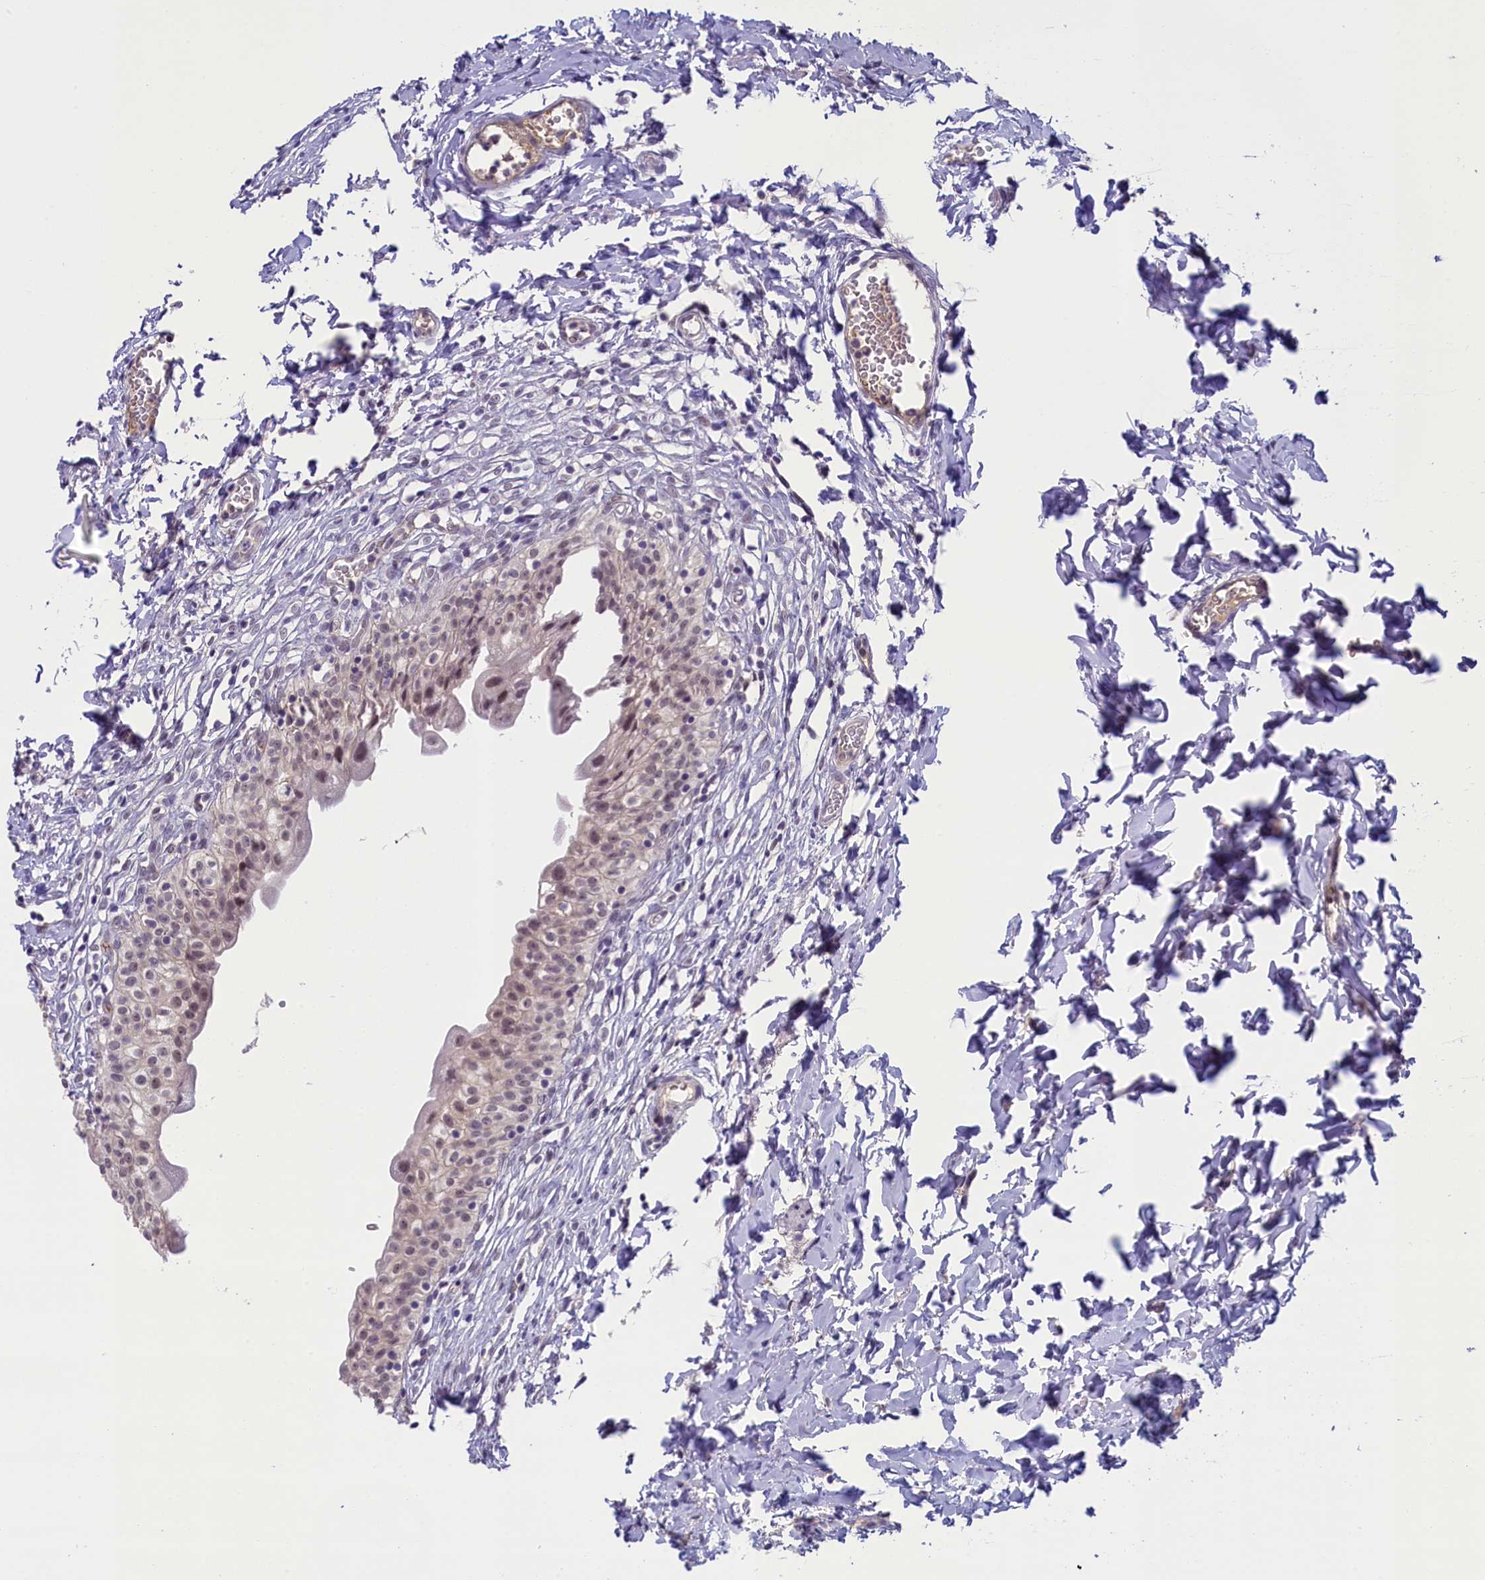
{"staining": {"intensity": "weak", "quantity": ">75%", "location": "nuclear"}, "tissue": "urinary bladder", "cell_type": "Urothelial cells", "image_type": "normal", "snomed": [{"axis": "morphology", "description": "Normal tissue, NOS"}, {"axis": "topography", "description": "Urinary bladder"}], "caption": "Benign urinary bladder exhibits weak nuclear expression in about >75% of urothelial cells, visualized by immunohistochemistry.", "gene": "CRAMP1", "patient": {"sex": "male", "age": 55}}